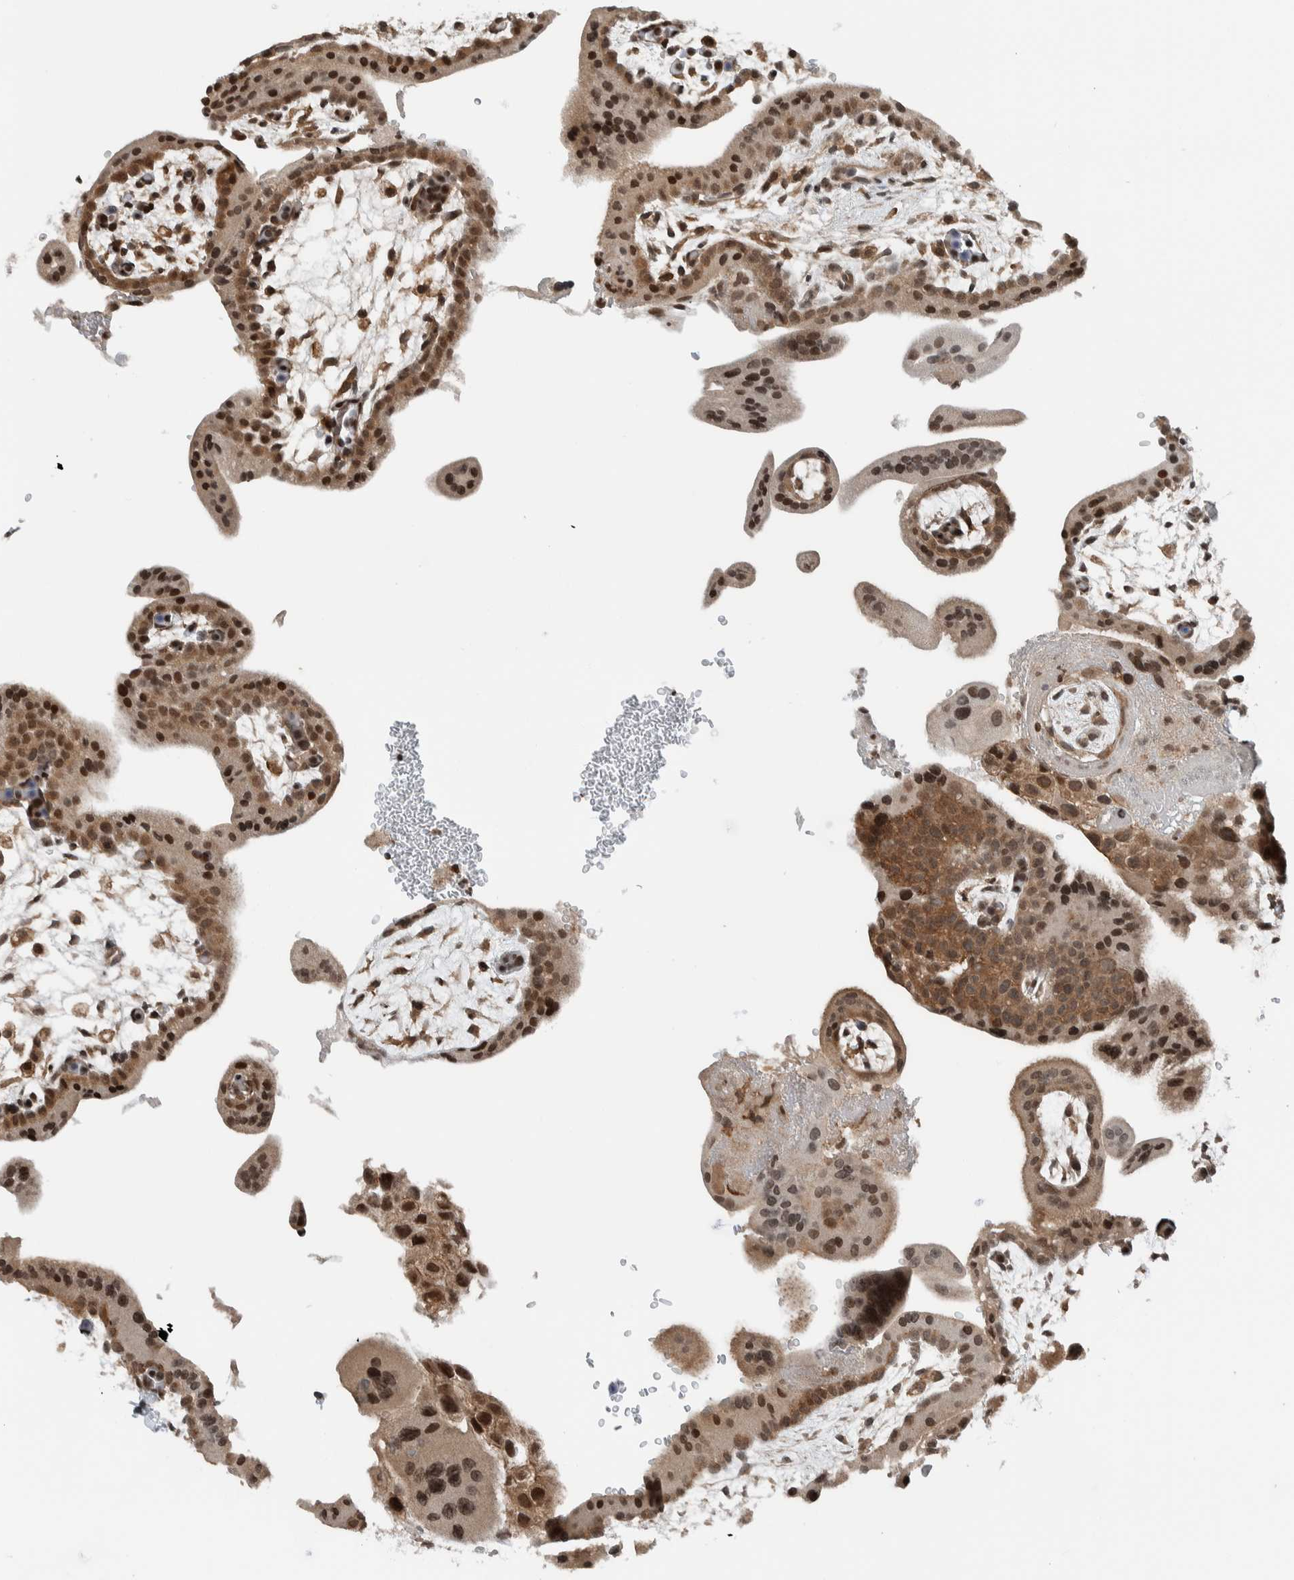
{"staining": {"intensity": "moderate", "quantity": ">75%", "location": "cytoplasmic/membranous,nuclear"}, "tissue": "placenta", "cell_type": "Decidual cells", "image_type": "normal", "snomed": [{"axis": "morphology", "description": "Normal tissue, NOS"}, {"axis": "topography", "description": "Placenta"}], "caption": "IHC (DAB) staining of benign human placenta reveals moderate cytoplasmic/membranous,nuclear protein expression in approximately >75% of decidual cells. (IHC, brightfield microscopy, high magnification).", "gene": "NPLOC4", "patient": {"sex": "female", "age": 35}}